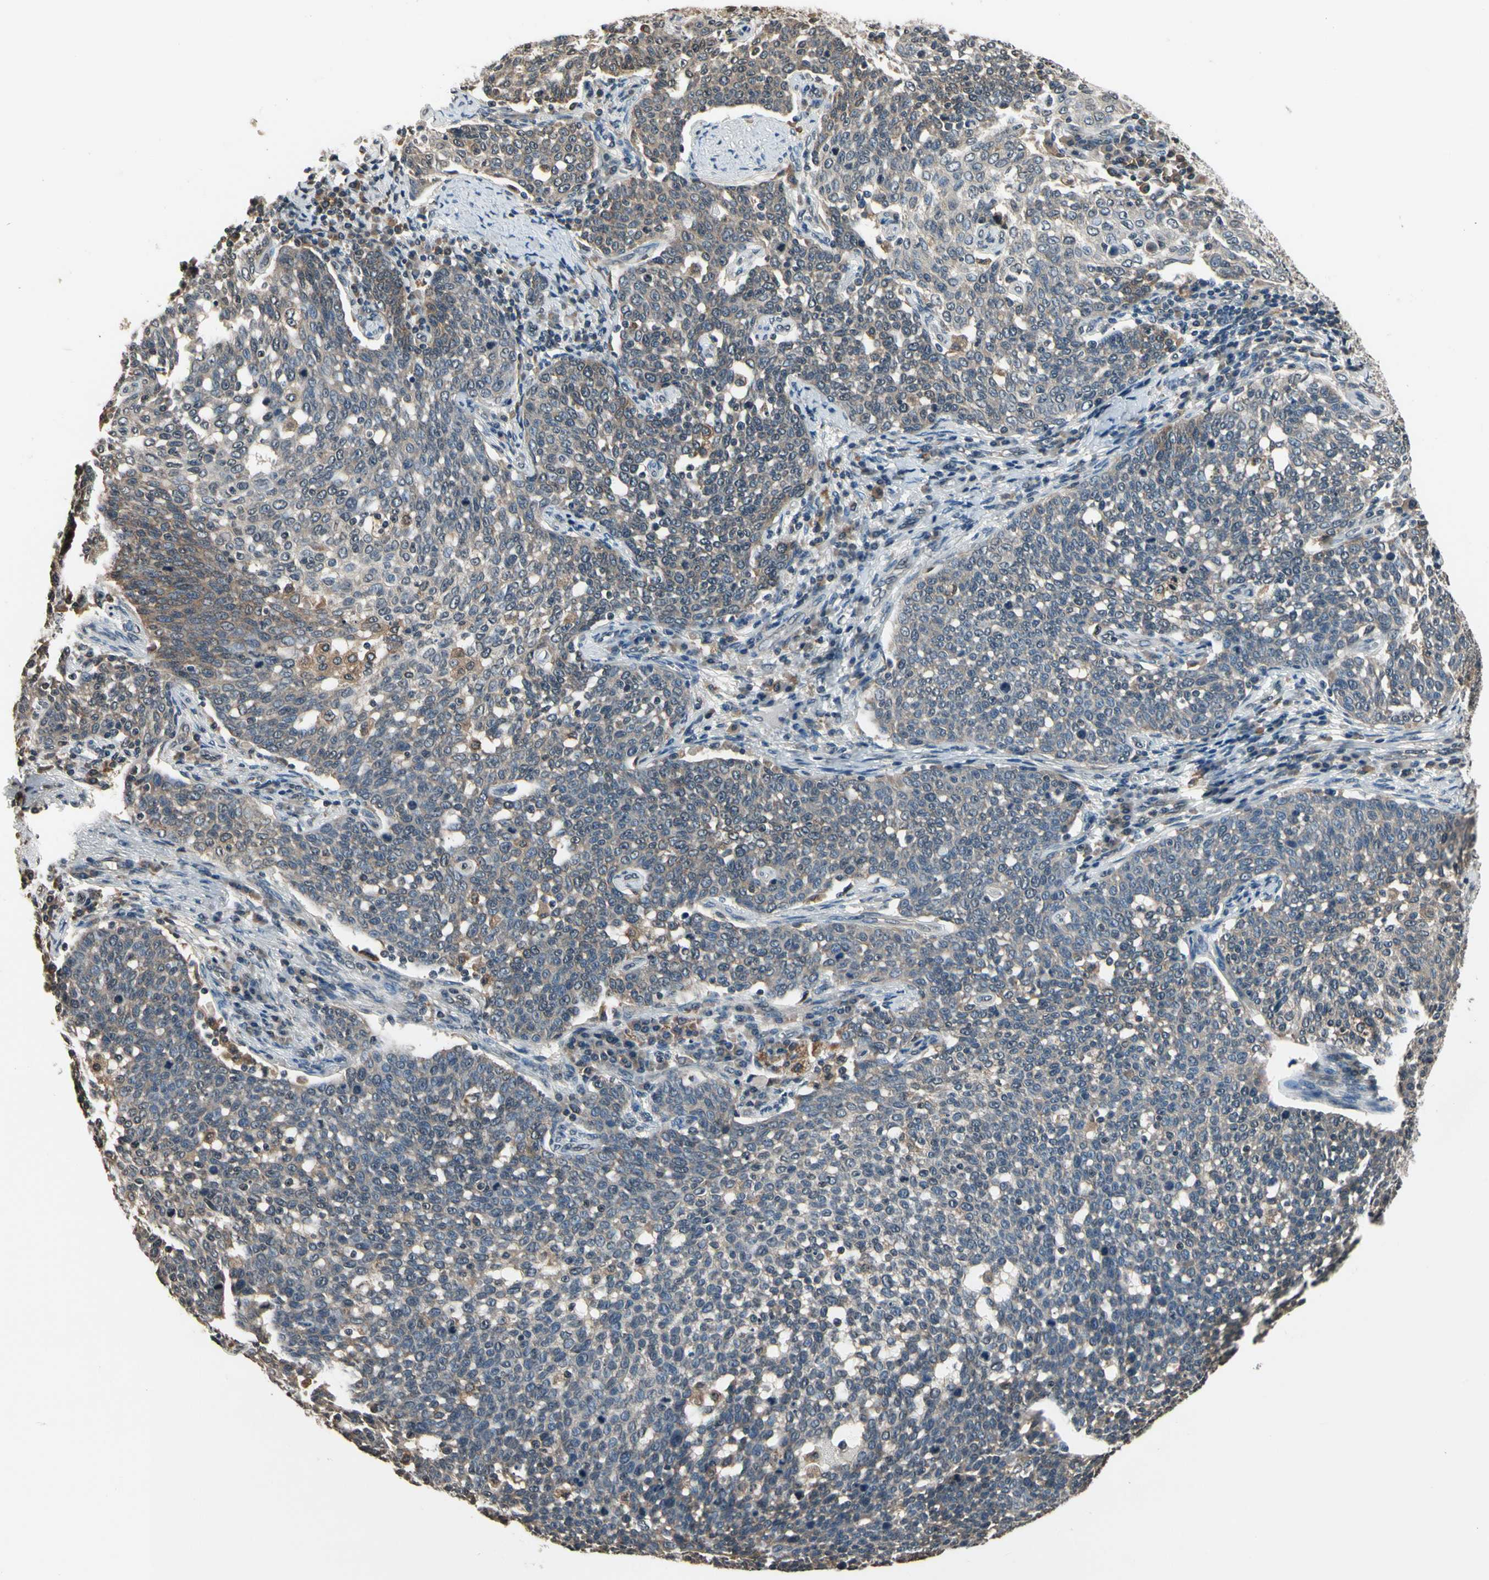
{"staining": {"intensity": "weak", "quantity": ">75%", "location": "cytoplasmic/membranous"}, "tissue": "cervical cancer", "cell_type": "Tumor cells", "image_type": "cancer", "snomed": [{"axis": "morphology", "description": "Squamous cell carcinoma, NOS"}, {"axis": "topography", "description": "Cervix"}], "caption": "Human cervical cancer stained with a protein marker displays weak staining in tumor cells.", "gene": "GCLC", "patient": {"sex": "female", "age": 34}}